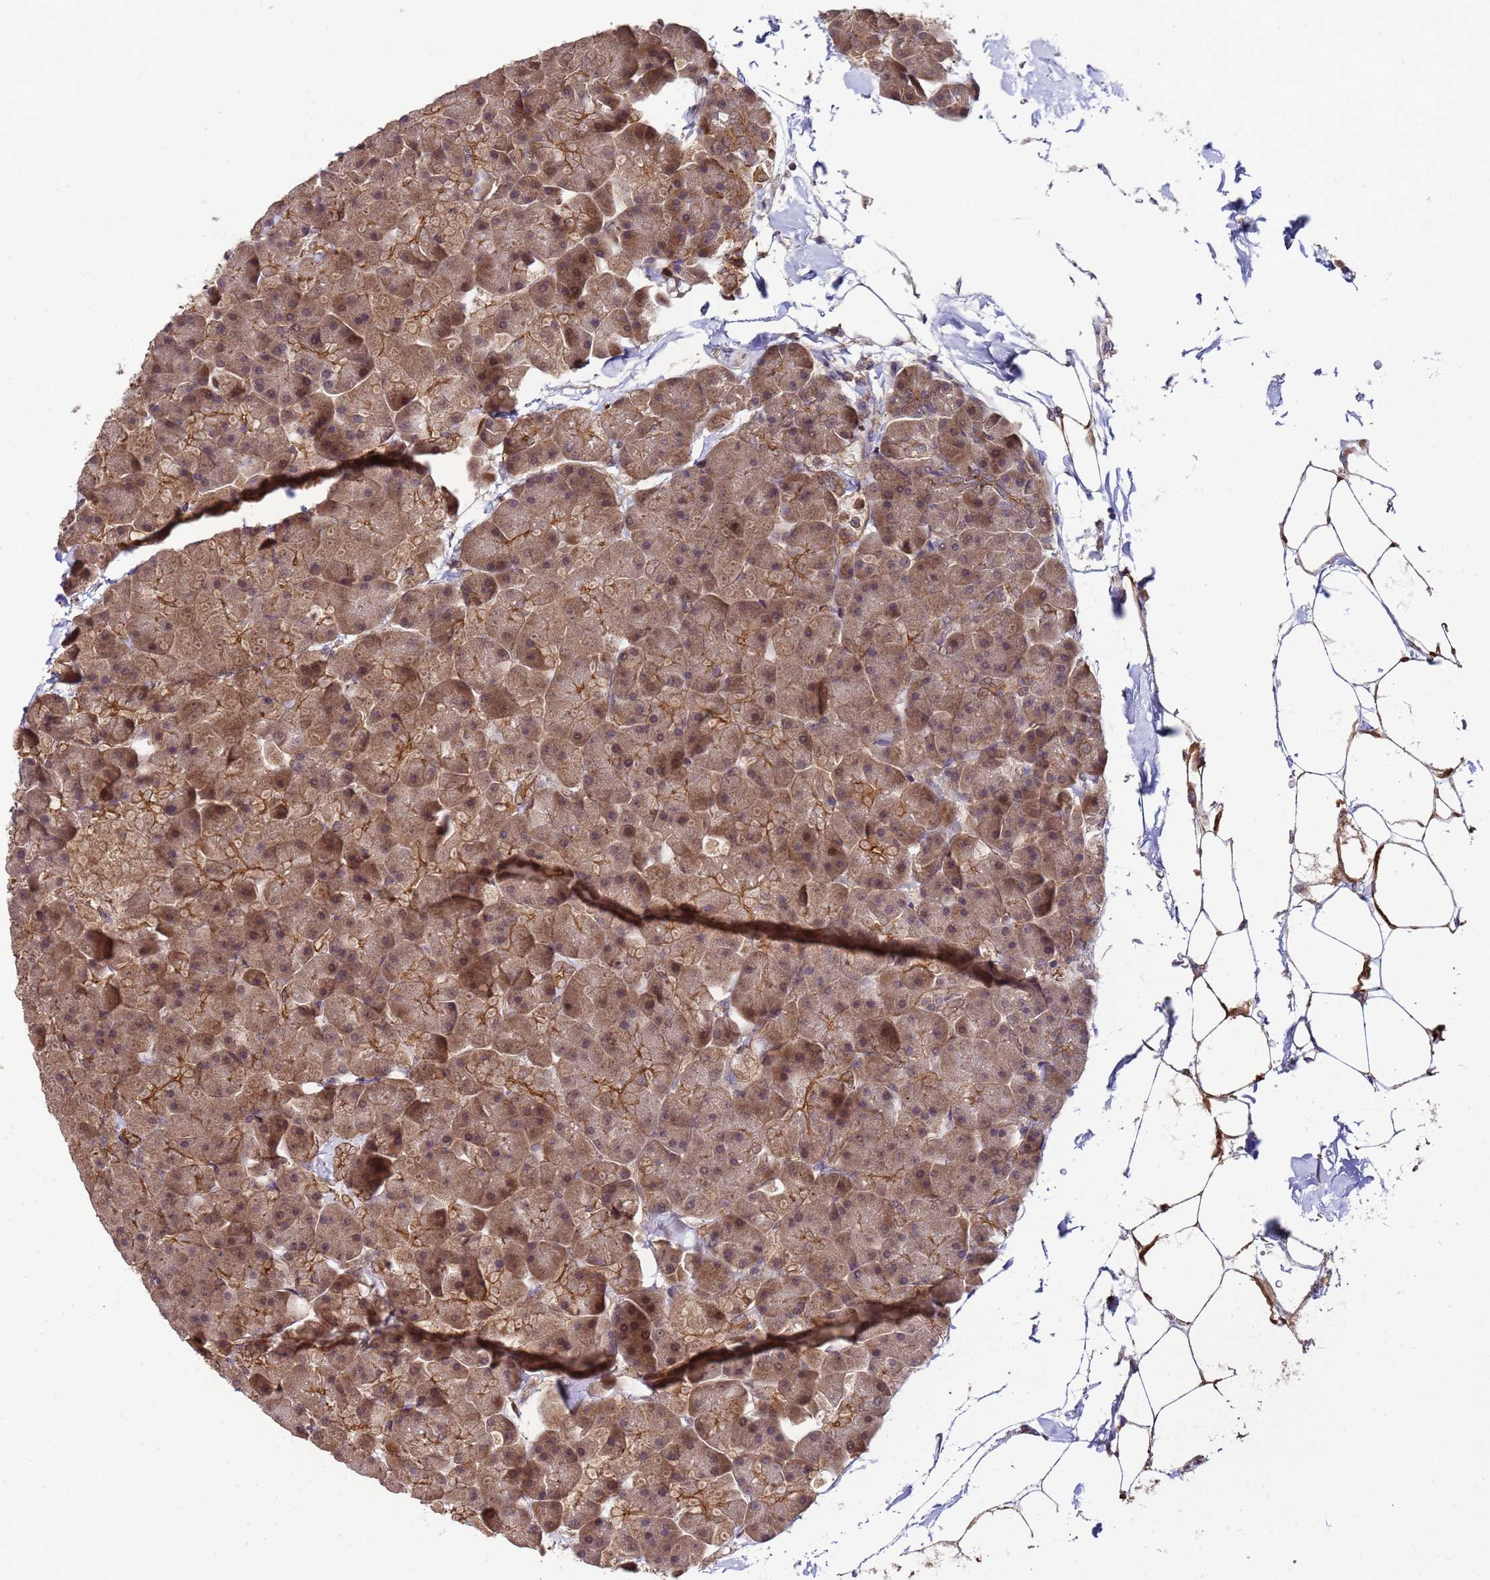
{"staining": {"intensity": "strong", "quantity": "25%-75%", "location": "cytoplasmic/membranous,nuclear"}, "tissue": "pancreas", "cell_type": "Exocrine glandular cells", "image_type": "normal", "snomed": [{"axis": "morphology", "description": "Normal tissue, NOS"}, {"axis": "topography", "description": "Pancreas"}], "caption": "A photomicrograph of pancreas stained for a protein reveals strong cytoplasmic/membranous,nuclear brown staining in exocrine glandular cells. (DAB (3,3'-diaminobenzidine) = brown stain, brightfield microscopy at high magnification).", "gene": "GSTCD", "patient": {"sex": "male", "age": 35}}